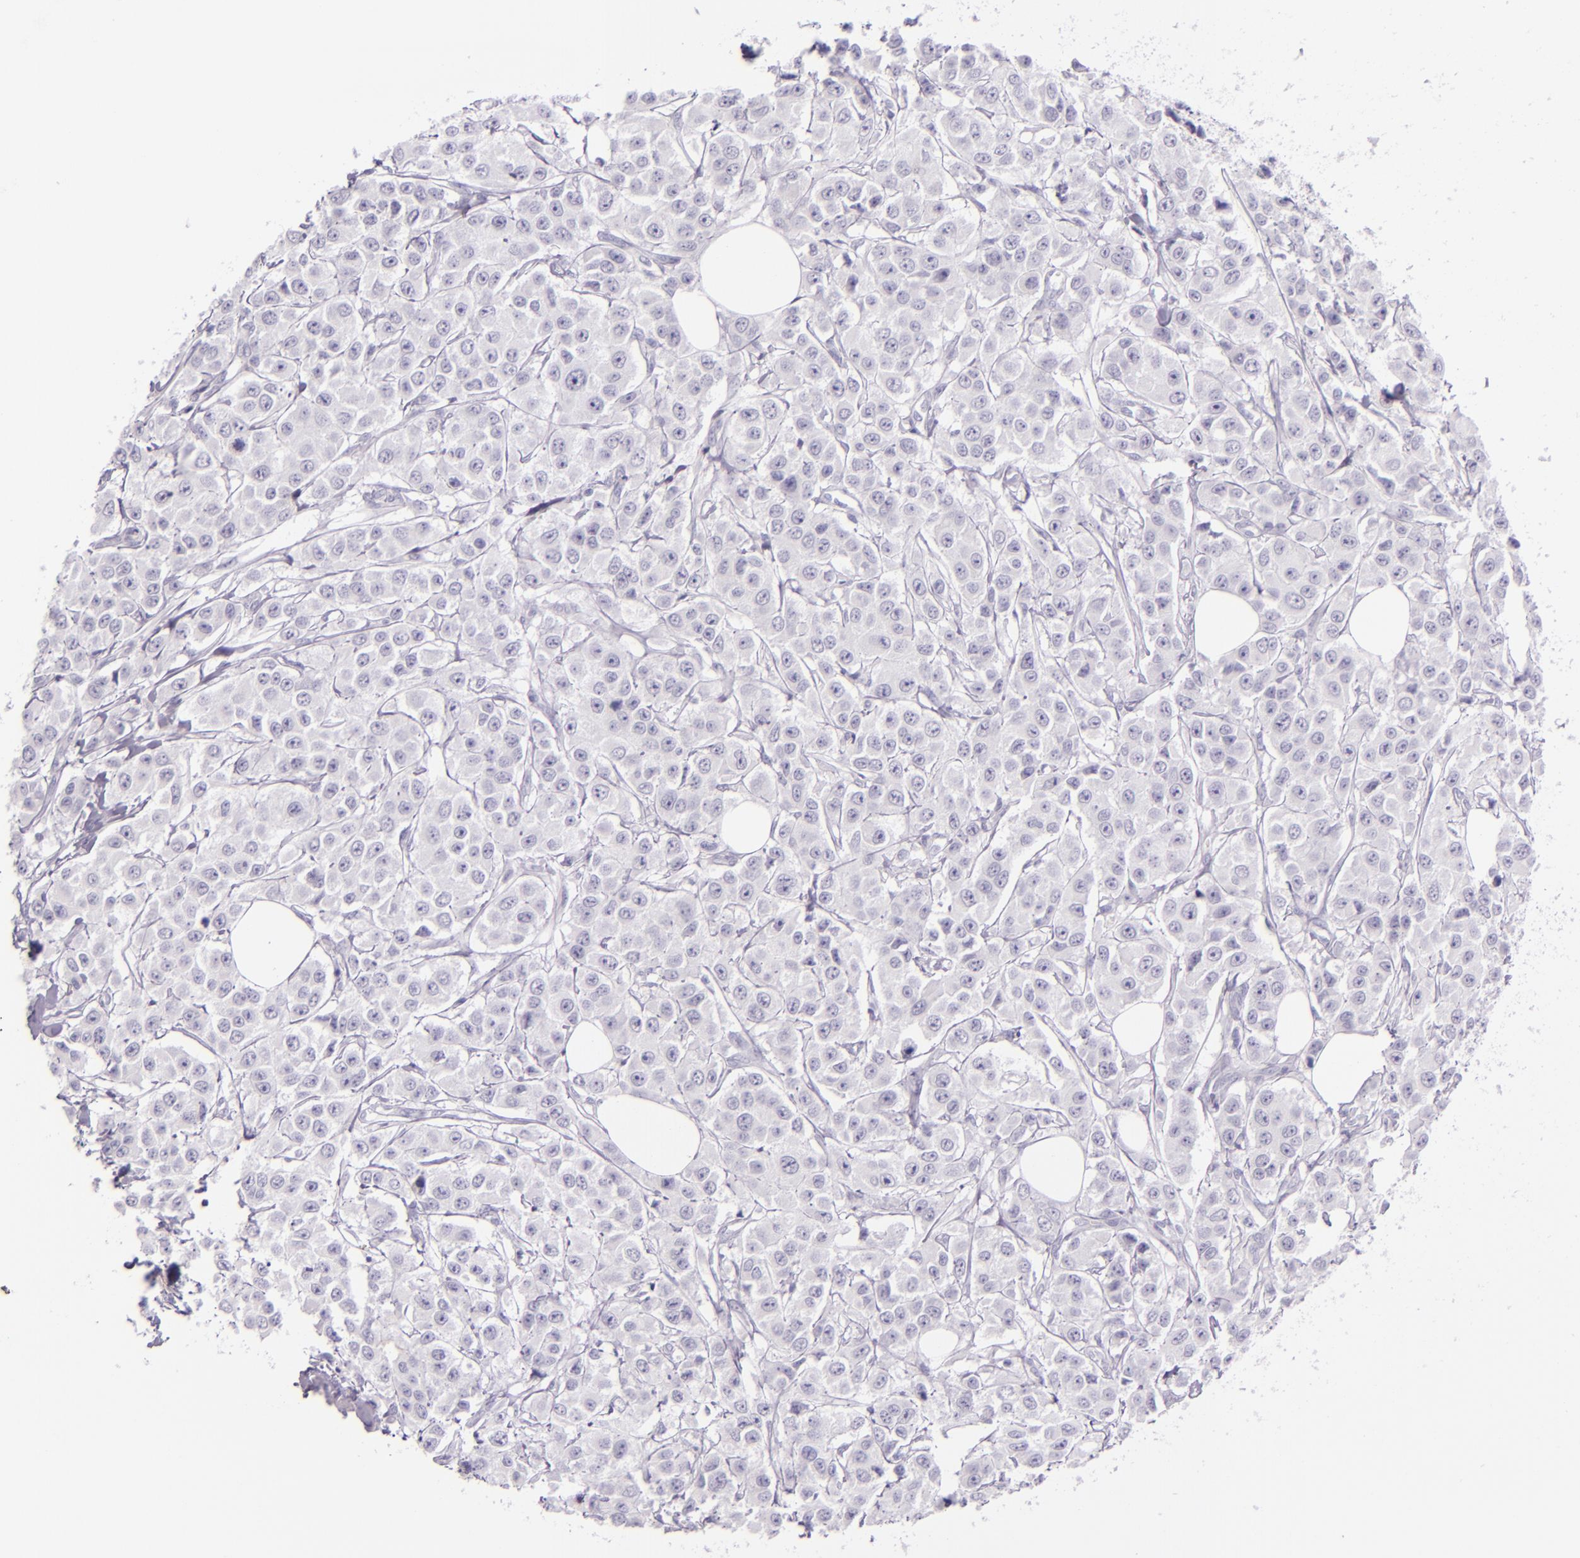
{"staining": {"intensity": "negative", "quantity": "none", "location": "none"}, "tissue": "breast cancer", "cell_type": "Tumor cells", "image_type": "cancer", "snomed": [{"axis": "morphology", "description": "Duct carcinoma"}, {"axis": "topography", "description": "Breast"}], "caption": "Immunohistochemical staining of human breast infiltrating ductal carcinoma exhibits no significant expression in tumor cells.", "gene": "CEACAM1", "patient": {"sex": "female", "age": 58}}